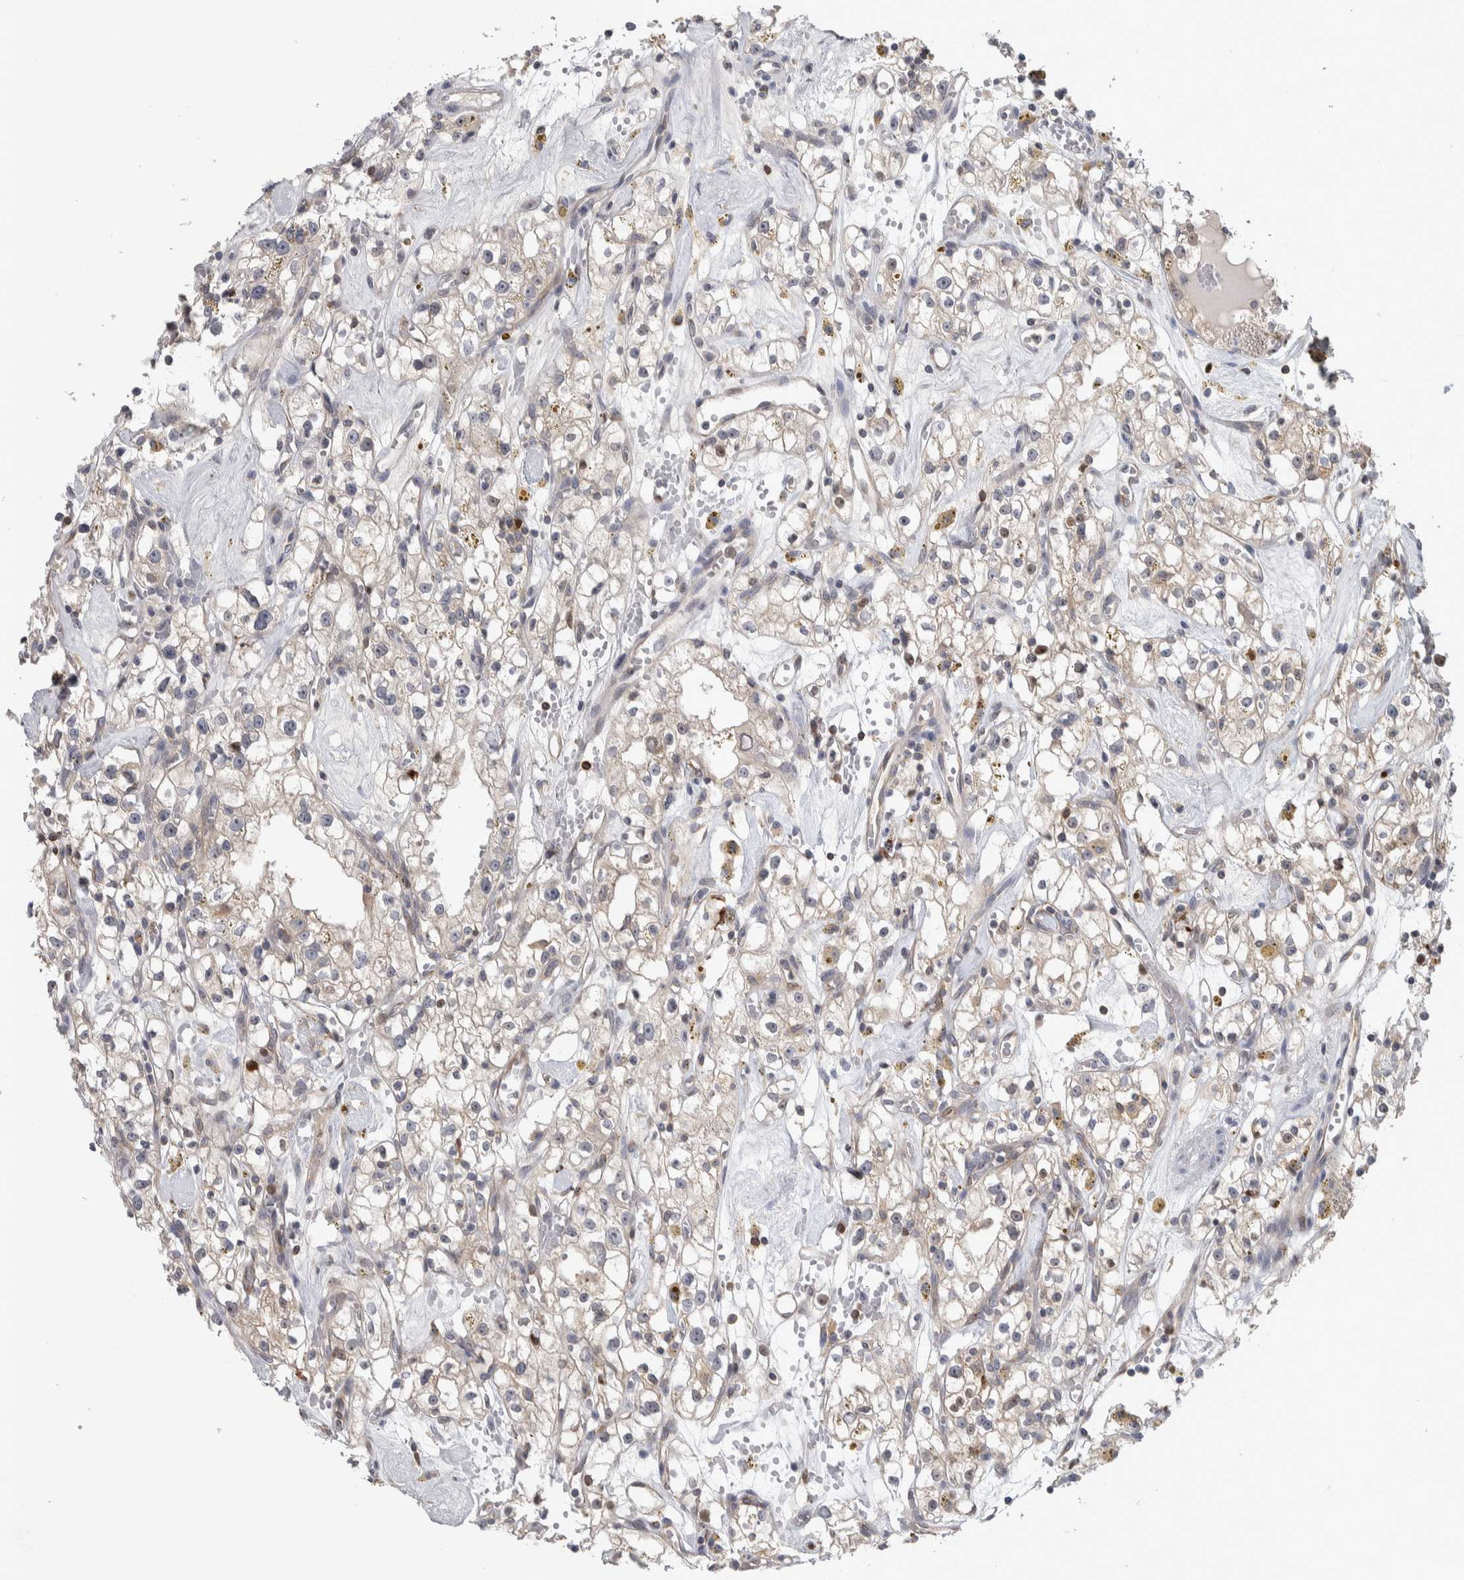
{"staining": {"intensity": "negative", "quantity": "none", "location": "none"}, "tissue": "renal cancer", "cell_type": "Tumor cells", "image_type": "cancer", "snomed": [{"axis": "morphology", "description": "Adenocarcinoma, NOS"}, {"axis": "topography", "description": "Kidney"}], "caption": "Immunohistochemistry (IHC) image of neoplastic tissue: renal cancer stained with DAB (3,3'-diaminobenzidine) demonstrates no significant protein expression in tumor cells.", "gene": "NFKB2", "patient": {"sex": "male", "age": 56}}